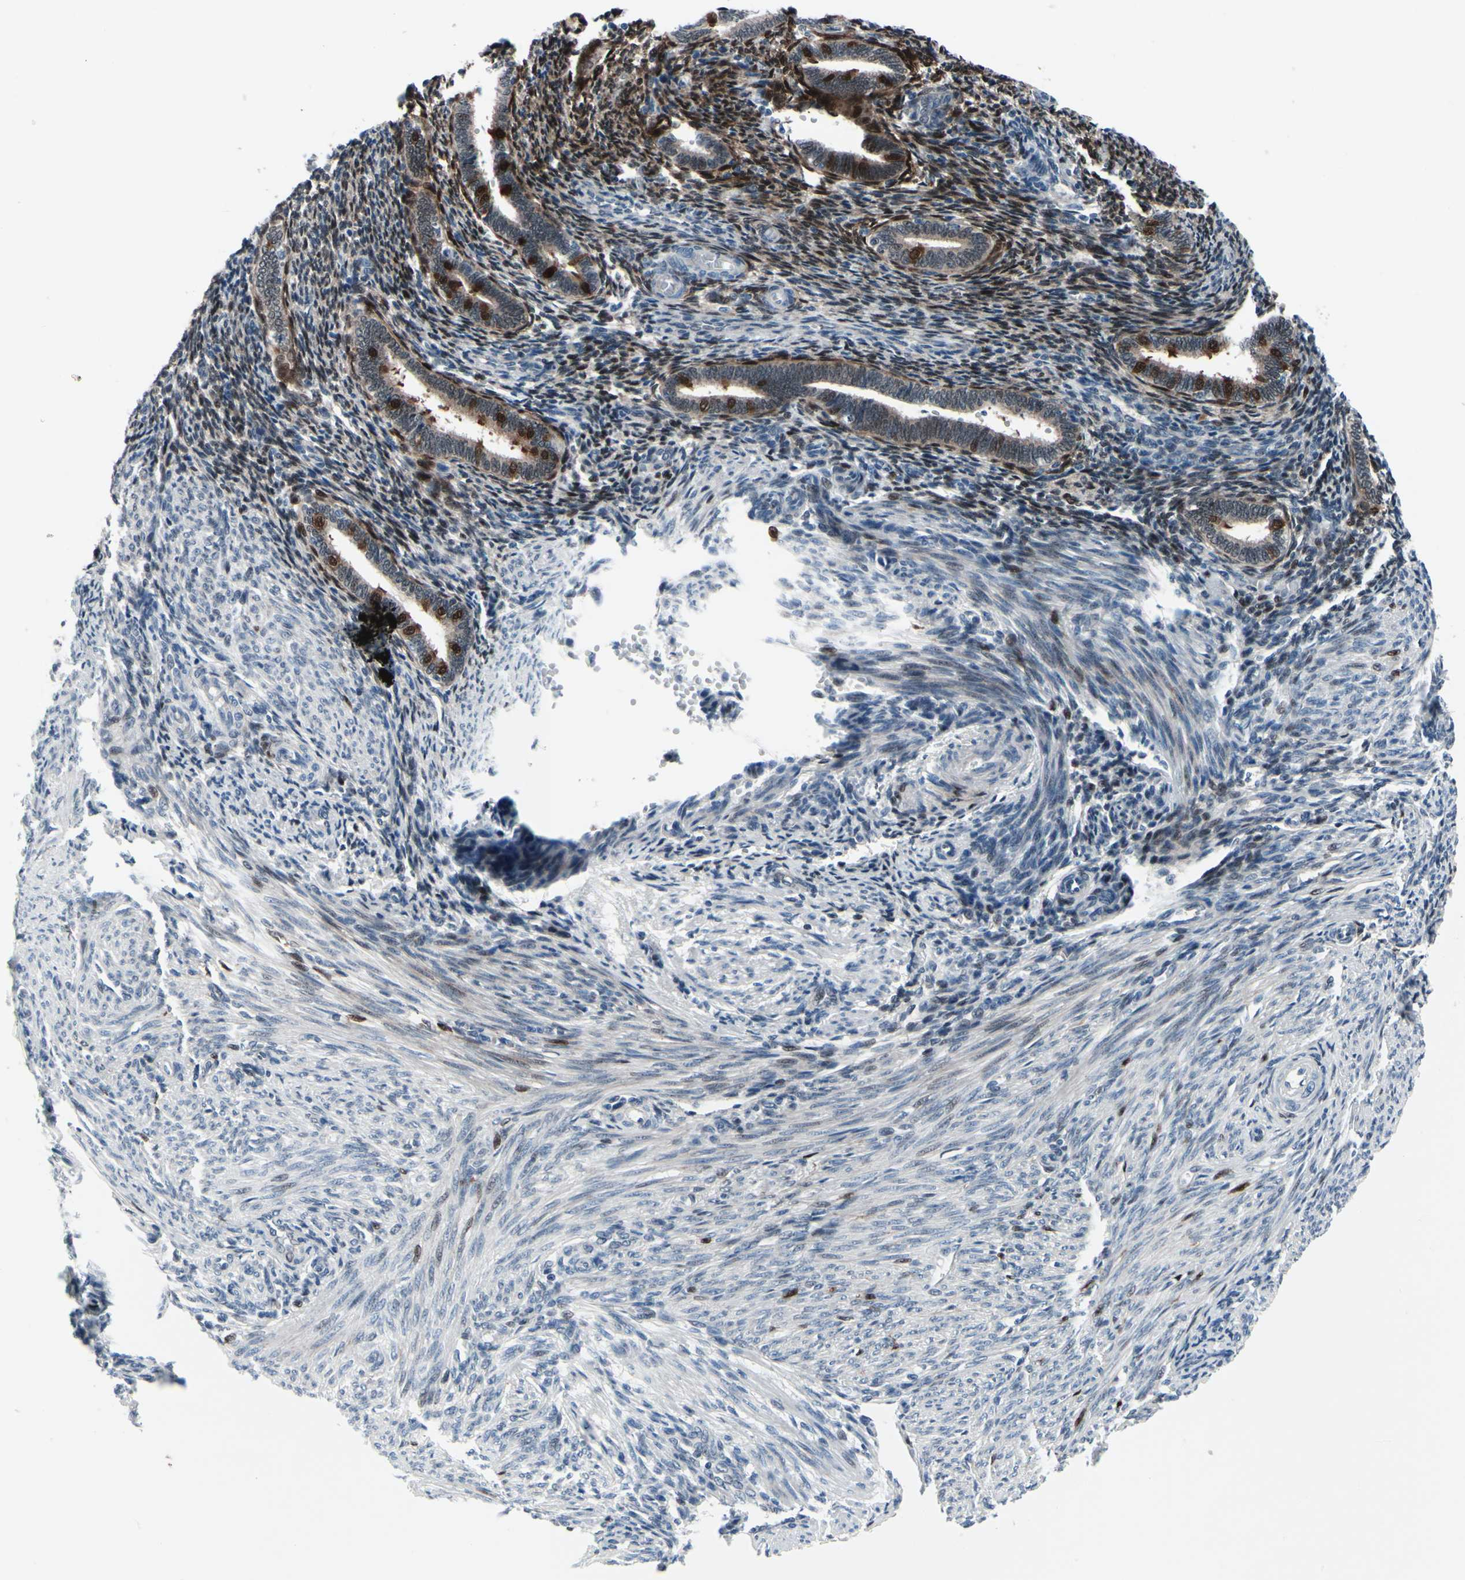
{"staining": {"intensity": "strong", "quantity": "25%-75%", "location": "cytoplasmic/membranous,nuclear"}, "tissue": "endometrium", "cell_type": "Cells in endometrial stroma", "image_type": "normal", "snomed": [{"axis": "morphology", "description": "Normal tissue, NOS"}, {"axis": "topography", "description": "Endometrium"}], "caption": "Immunohistochemistry staining of normal endometrium, which reveals high levels of strong cytoplasmic/membranous,nuclear expression in approximately 25%-75% of cells in endometrial stroma indicating strong cytoplasmic/membranous,nuclear protein positivity. The staining was performed using DAB (3,3'-diaminobenzidine) (brown) for protein detection and nuclei were counterstained in hematoxylin (blue).", "gene": "TXN", "patient": {"sex": "female", "age": 27}}